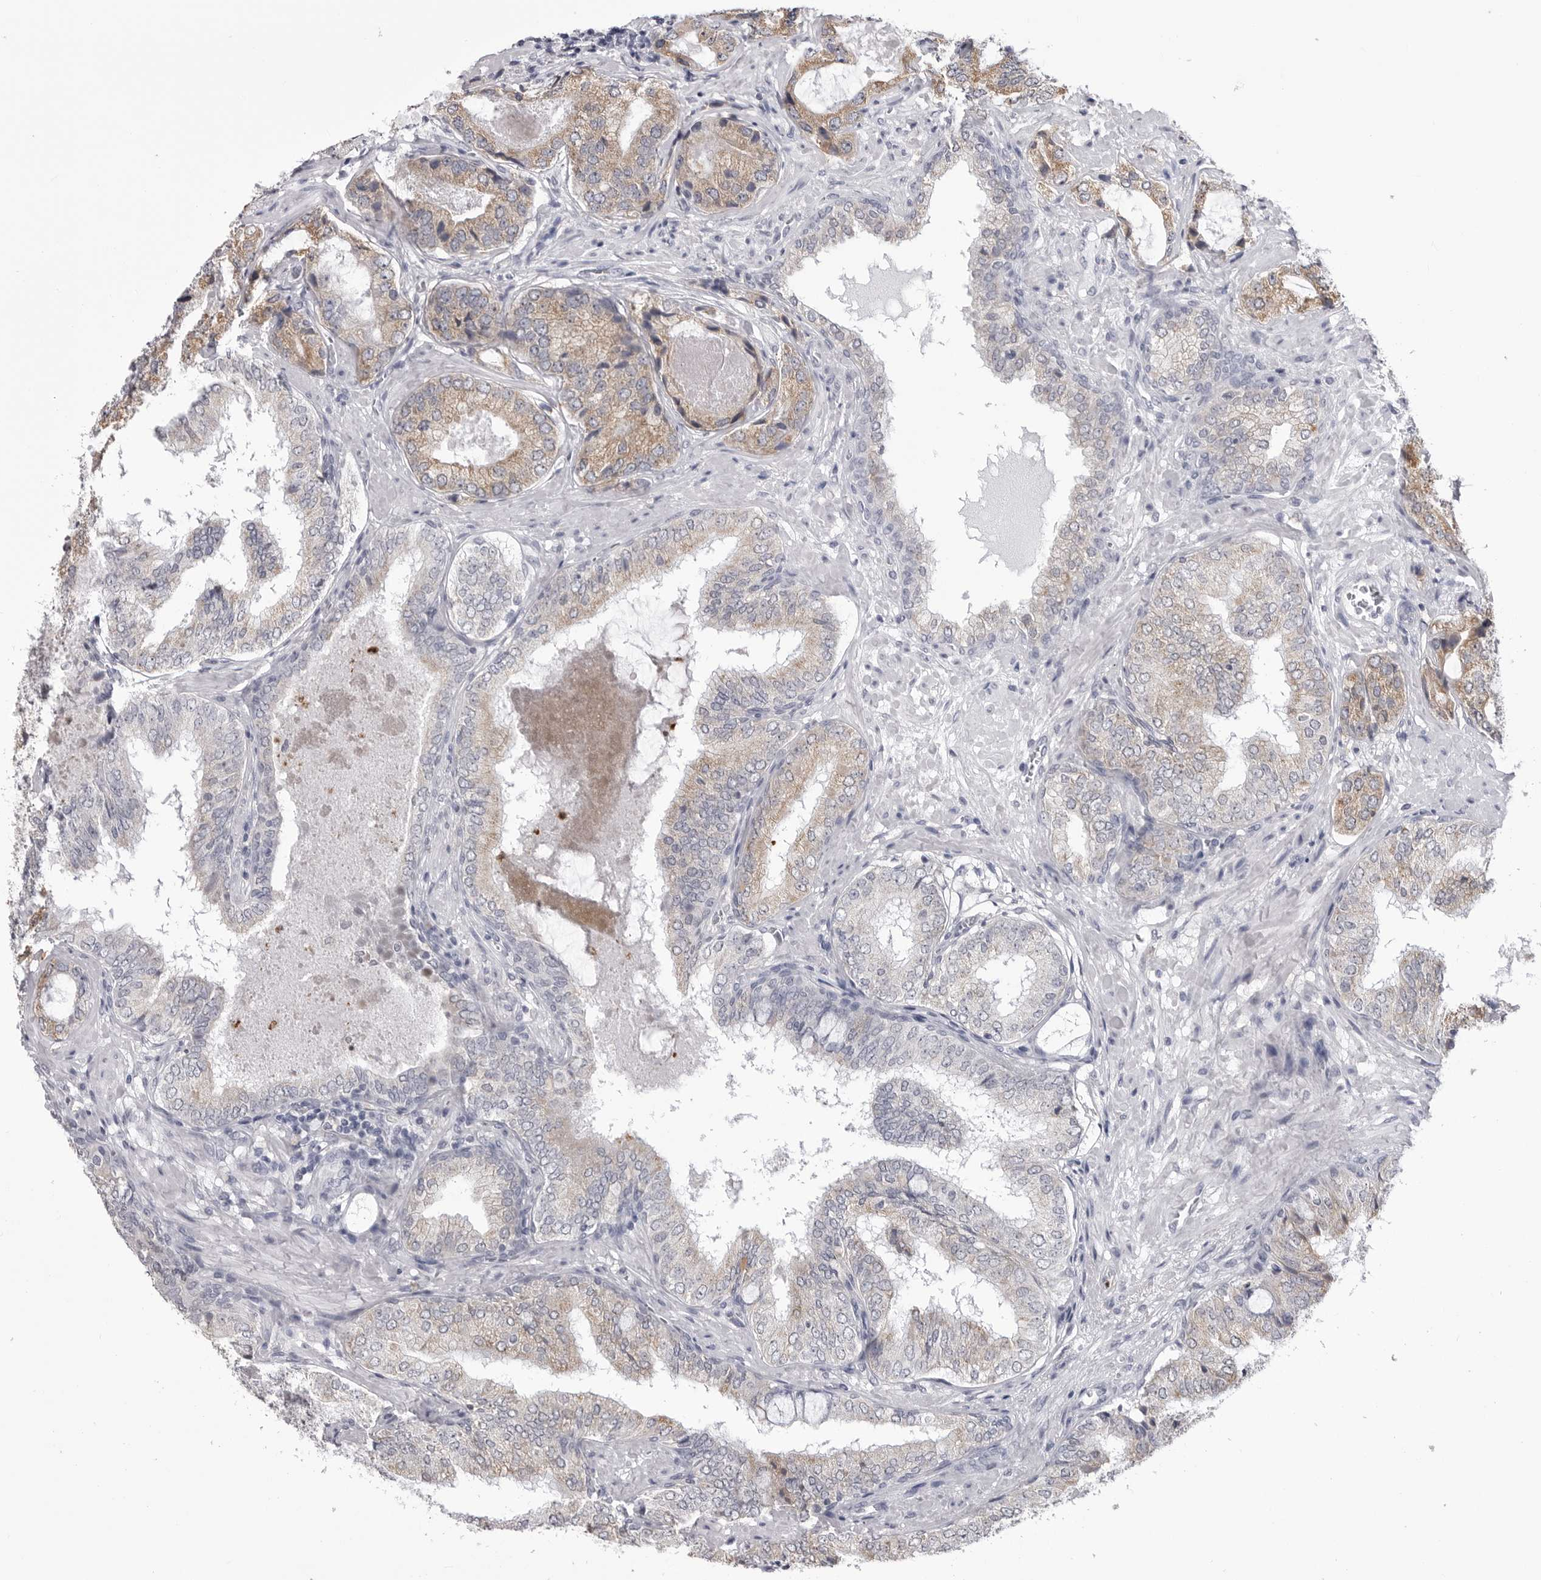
{"staining": {"intensity": "moderate", "quantity": "25%-75%", "location": "cytoplasmic/membranous"}, "tissue": "prostate cancer", "cell_type": "Tumor cells", "image_type": "cancer", "snomed": [{"axis": "morphology", "description": "Normal tissue, NOS"}, {"axis": "morphology", "description": "Adenocarcinoma, High grade"}, {"axis": "topography", "description": "Prostate"}, {"axis": "topography", "description": "Peripheral nerve tissue"}], "caption": "Tumor cells show medium levels of moderate cytoplasmic/membranous staining in approximately 25%-75% of cells in human prostate high-grade adenocarcinoma.", "gene": "STAP2", "patient": {"sex": "male", "age": 59}}